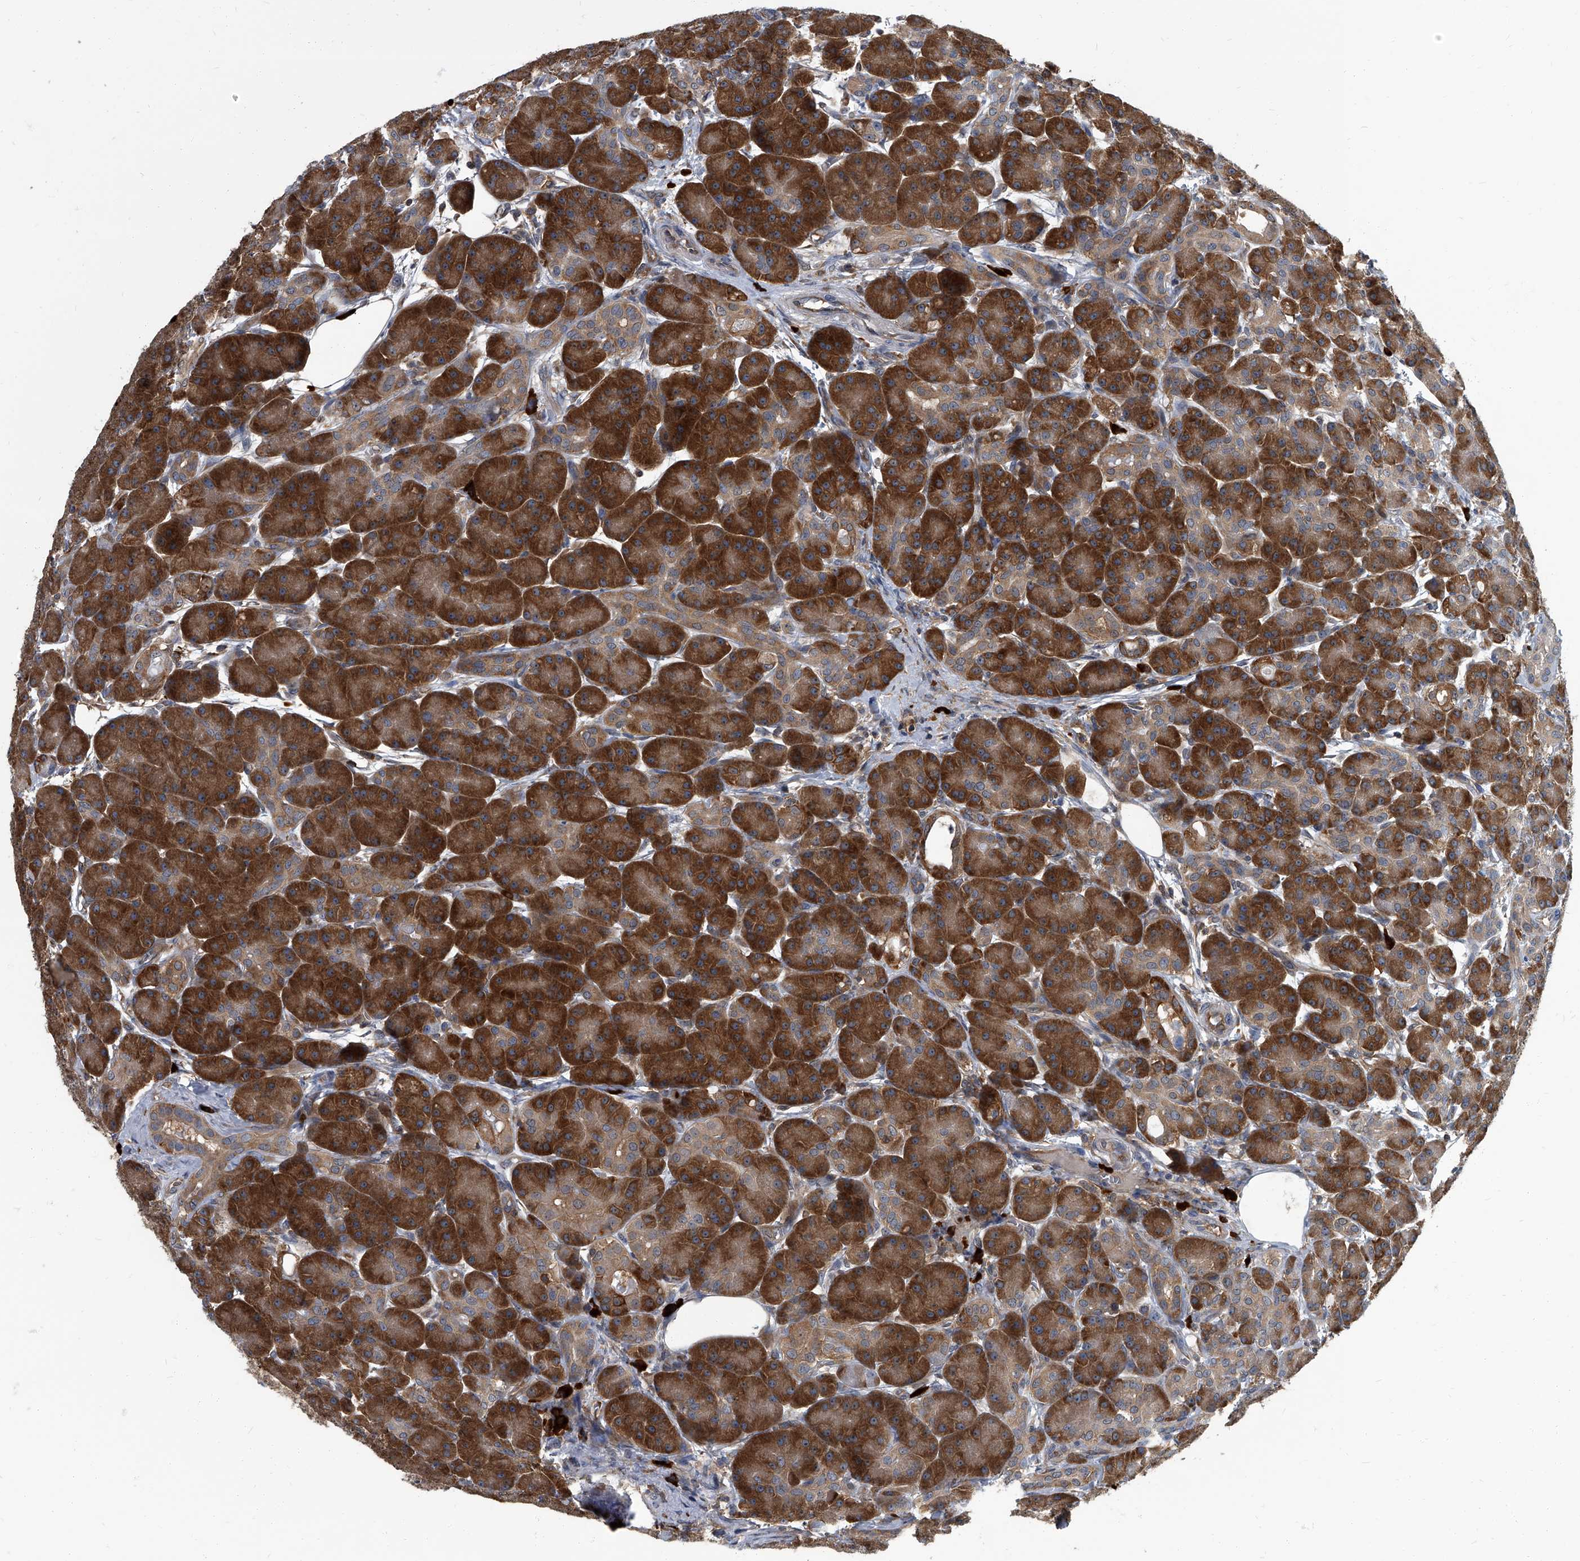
{"staining": {"intensity": "strong", "quantity": ">75%", "location": "cytoplasmic/membranous"}, "tissue": "pancreas", "cell_type": "Exocrine glandular cells", "image_type": "normal", "snomed": [{"axis": "morphology", "description": "Normal tissue, NOS"}, {"axis": "topography", "description": "Pancreas"}], "caption": "This is a histology image of immunohistochemistry (IHC) staining of benign pancreas, which shows strong expression in the cytoplasmic/membranous of exocrine glandular cells.", "gene": "CDV3", "patient": {"sex": "male", "age": 63}}